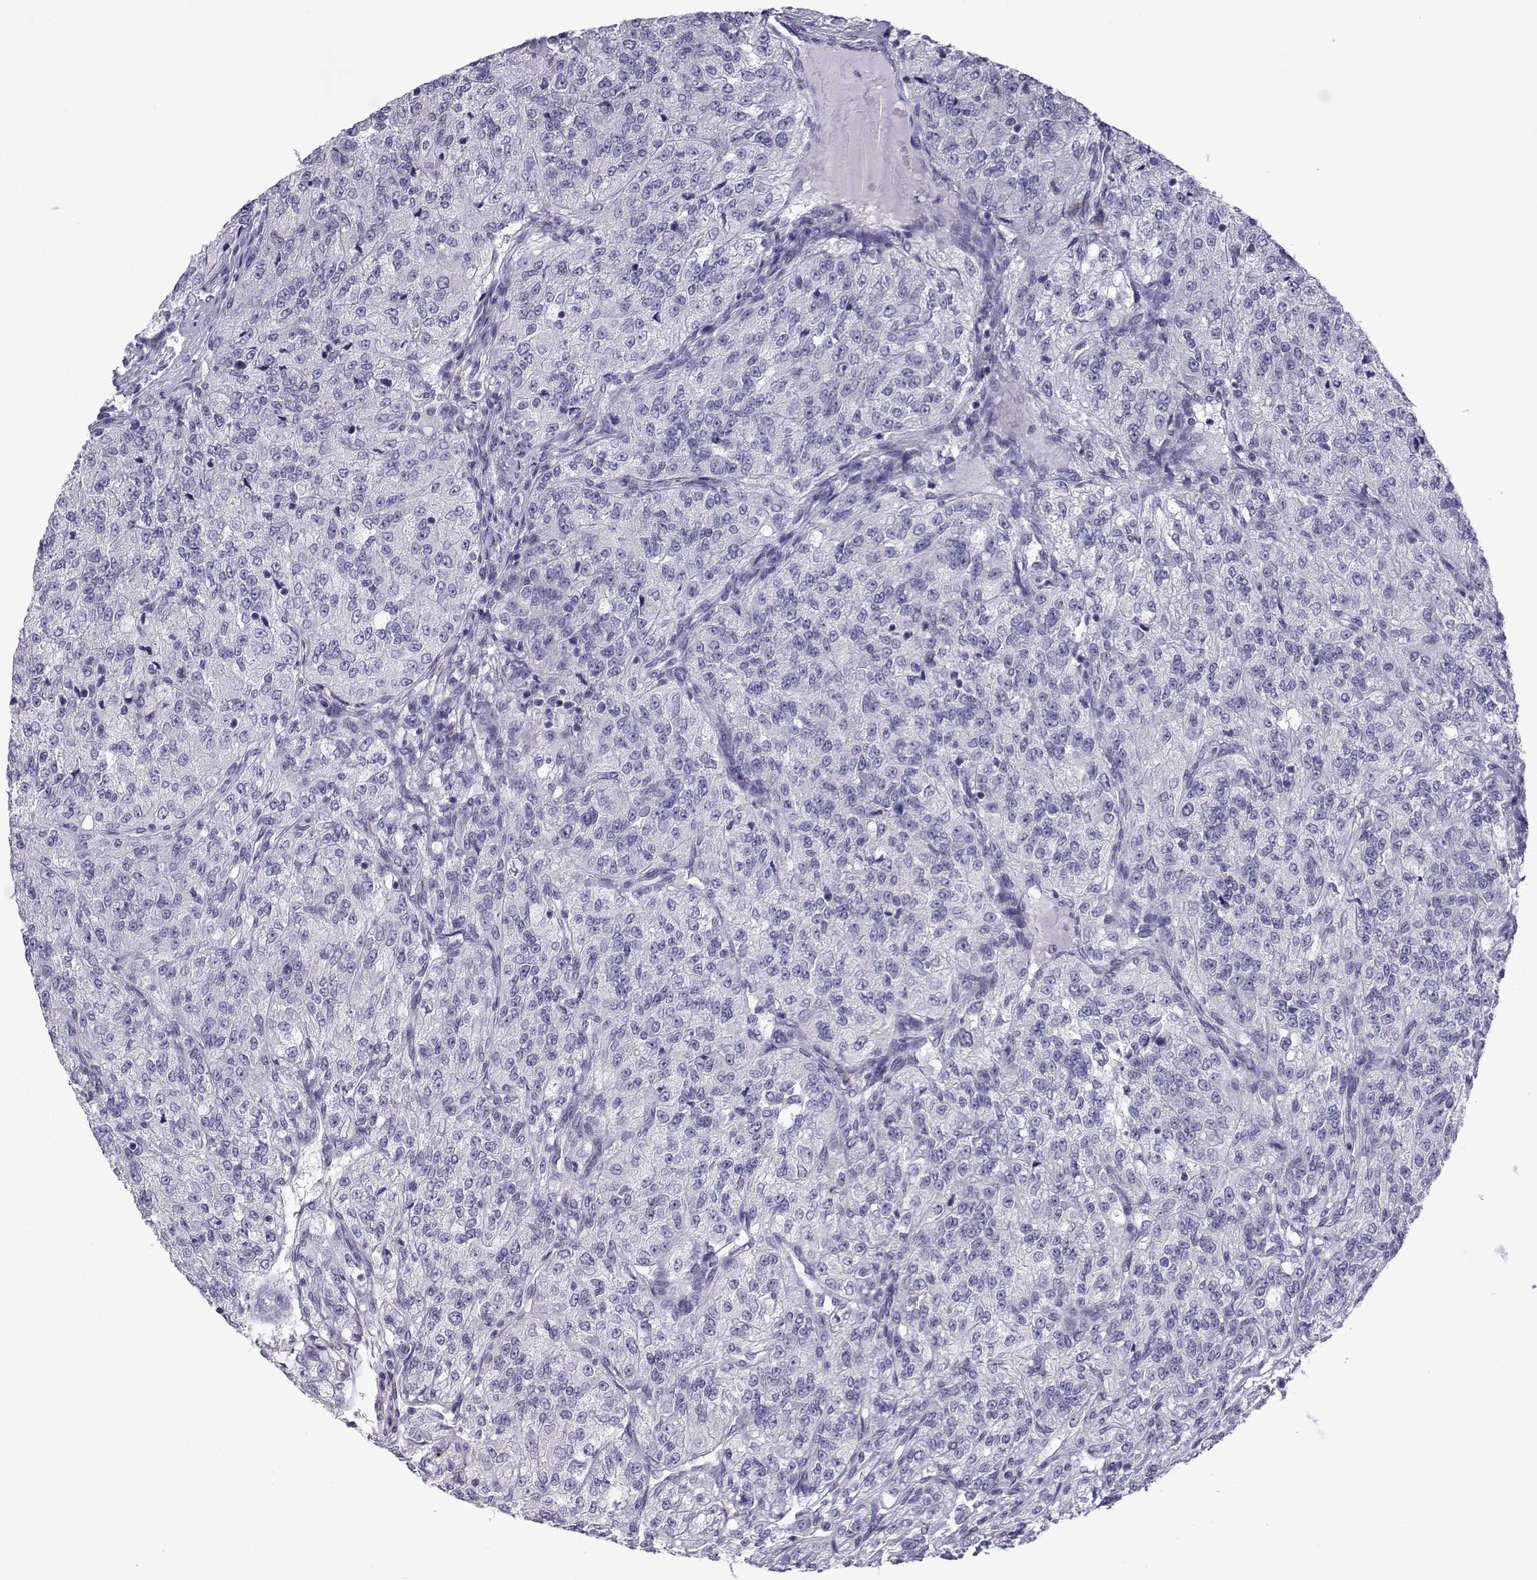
{"staining": {"intensity": "negative", "quantity": "none", "location": "none"}, "tissue": "renal cancer", "cell_type": "Tumor cells", "image_type": "cancer", "snomed": [{"axis": "morphology", "description": "Adenocarcinoma, NOS"}, {"axis": "topography", "description": "Kidney"}], "caption": "Human renal adenocarcinoma stained for a protein using IHC exhibits no positivity in tumor cells.", "gene": "CFAP70", "patient": {"sex": "female", "age": 63}}